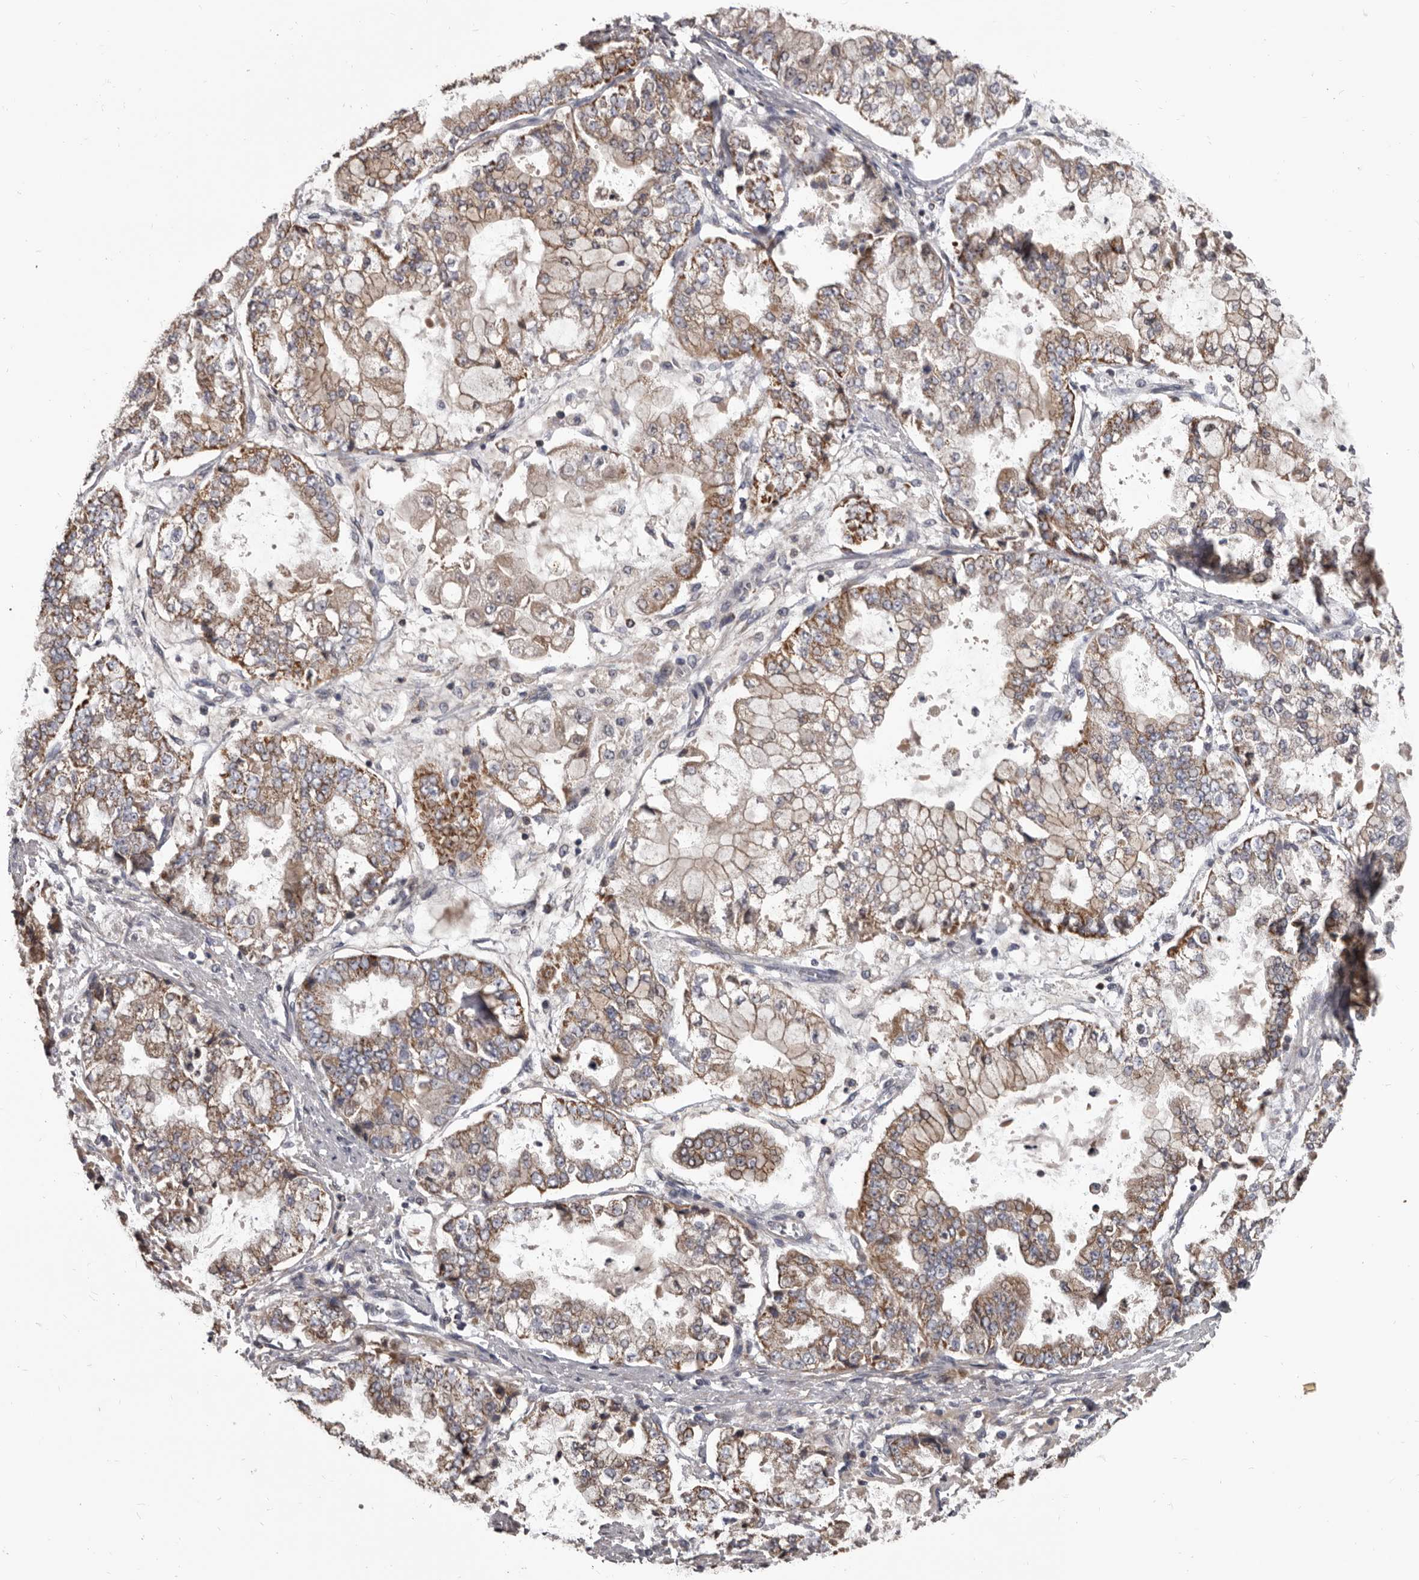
{"staining": {"intensity": "moderate", "quantity": ">75%", "location": "cytoplasmic/membranous"}, "tissue": "stomach cancer", "cell_type": "Tumor cells", "image_type": "cancer", "snomed": [{"axis": "morphology", "description": "Adenocarcinoma, NOS"}, {"axis": "topography", "description": "Stomach"}], "caption": "This histopathology image reveals IHC staining of stomach adenocarcinoma, with medium moderate cytoplasmic/membranous staining in approximately >75% of tumor cells.", "gene": "ALDH5A1", "patient": {"sex": "male", "age": 76}}